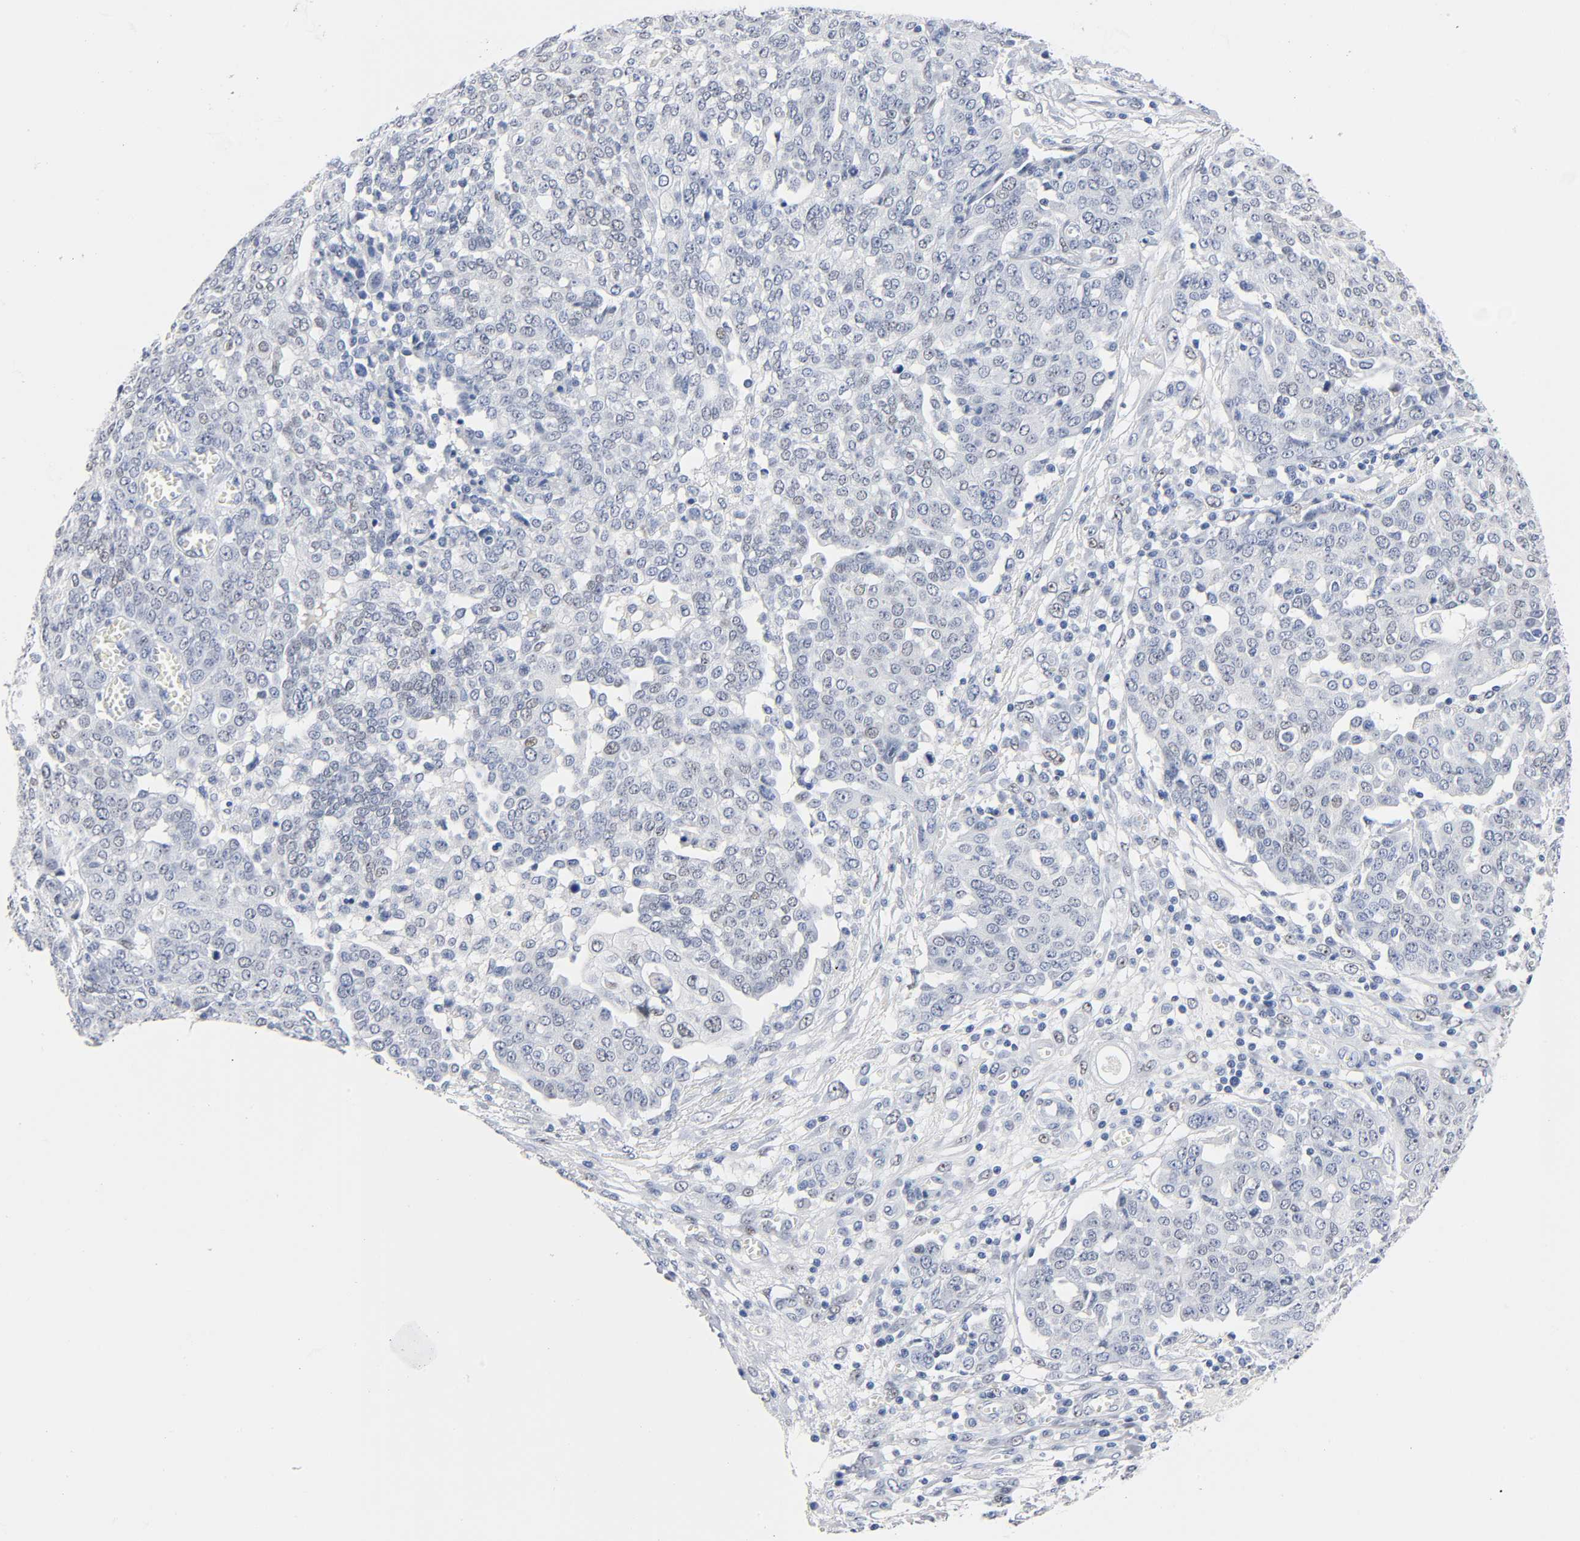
{"staining": {"intensity": "negative", "quantity": "none", "location": "none"}, "tissue": "ovarian cancer", "cell_type": "Tumor cells", "image_type": "cancer", "snomed": [{"axis": "morphology", "description": "Cystadenocarcinoma, serous, NOS"}, {"axis": "topography", "description": "Soft tissue"}, {"axis": "topography", "description": "Ovary"}], "caption": "The IHC photomicrograph has no significant staining in tumor cells of serous cystadenocarcinoma (ovarian) tissue.", "gene": "NAB2", "patient": {"sex": "female", "age": 57}}